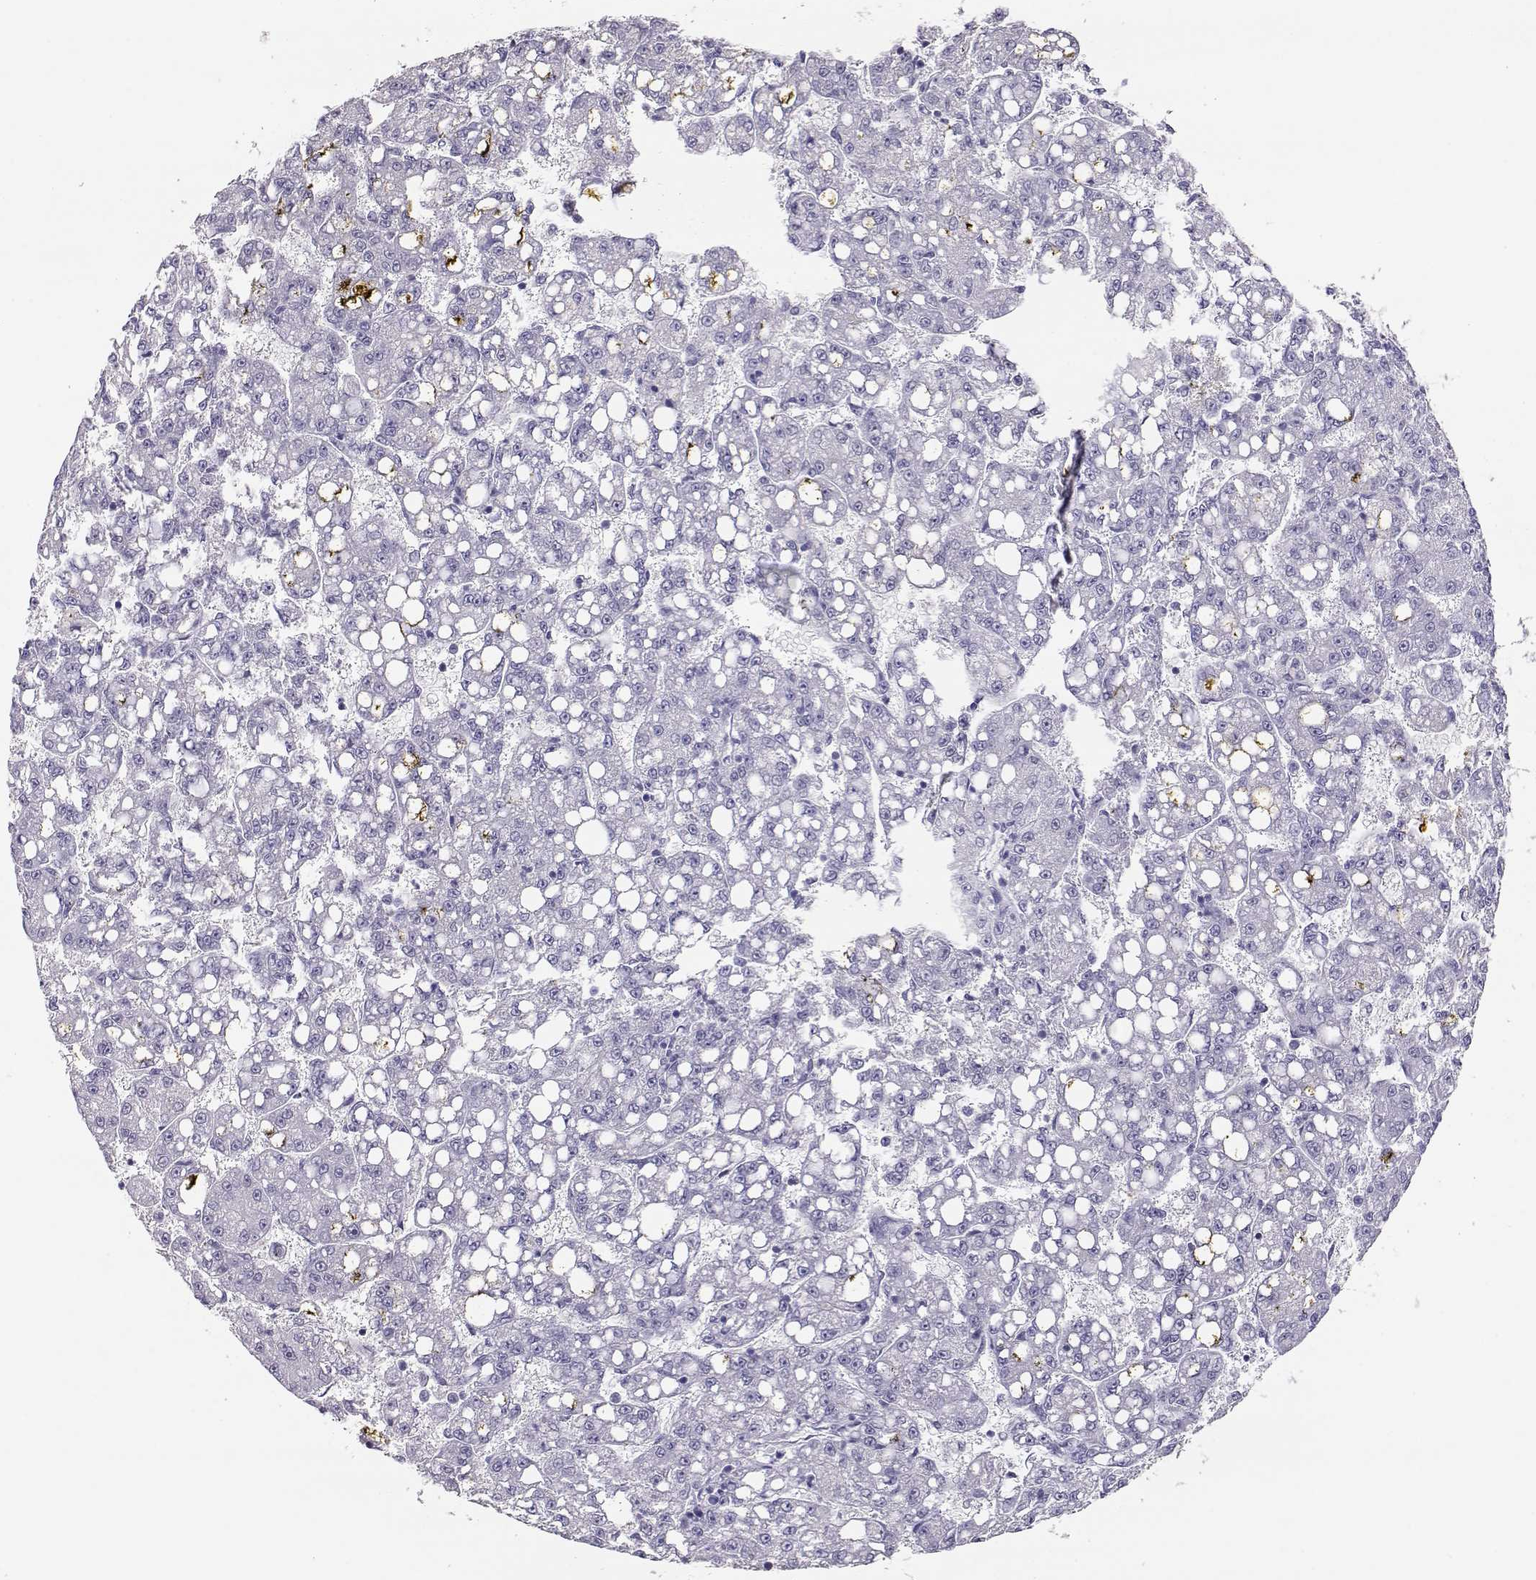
{"staining": {"intensity": "negative", "quantity": "none", "location": "none"}, "tissue": "liver cancer", "cell_type": "Tumor cells", "image_type": "cancer", "snomed": [{"axis": "morphology", "description": "Carcinoma, Hepatocellular, NOS"}, {"axis": "topography", "description": "Liver"}], "caption": "The immunohistochemistry (IHC) image has no significant staining in tumor cells of liver hepatocellular carcinoma tissue.", "gene": "POLI", "patient": {"sex": "female", "age": 65}}